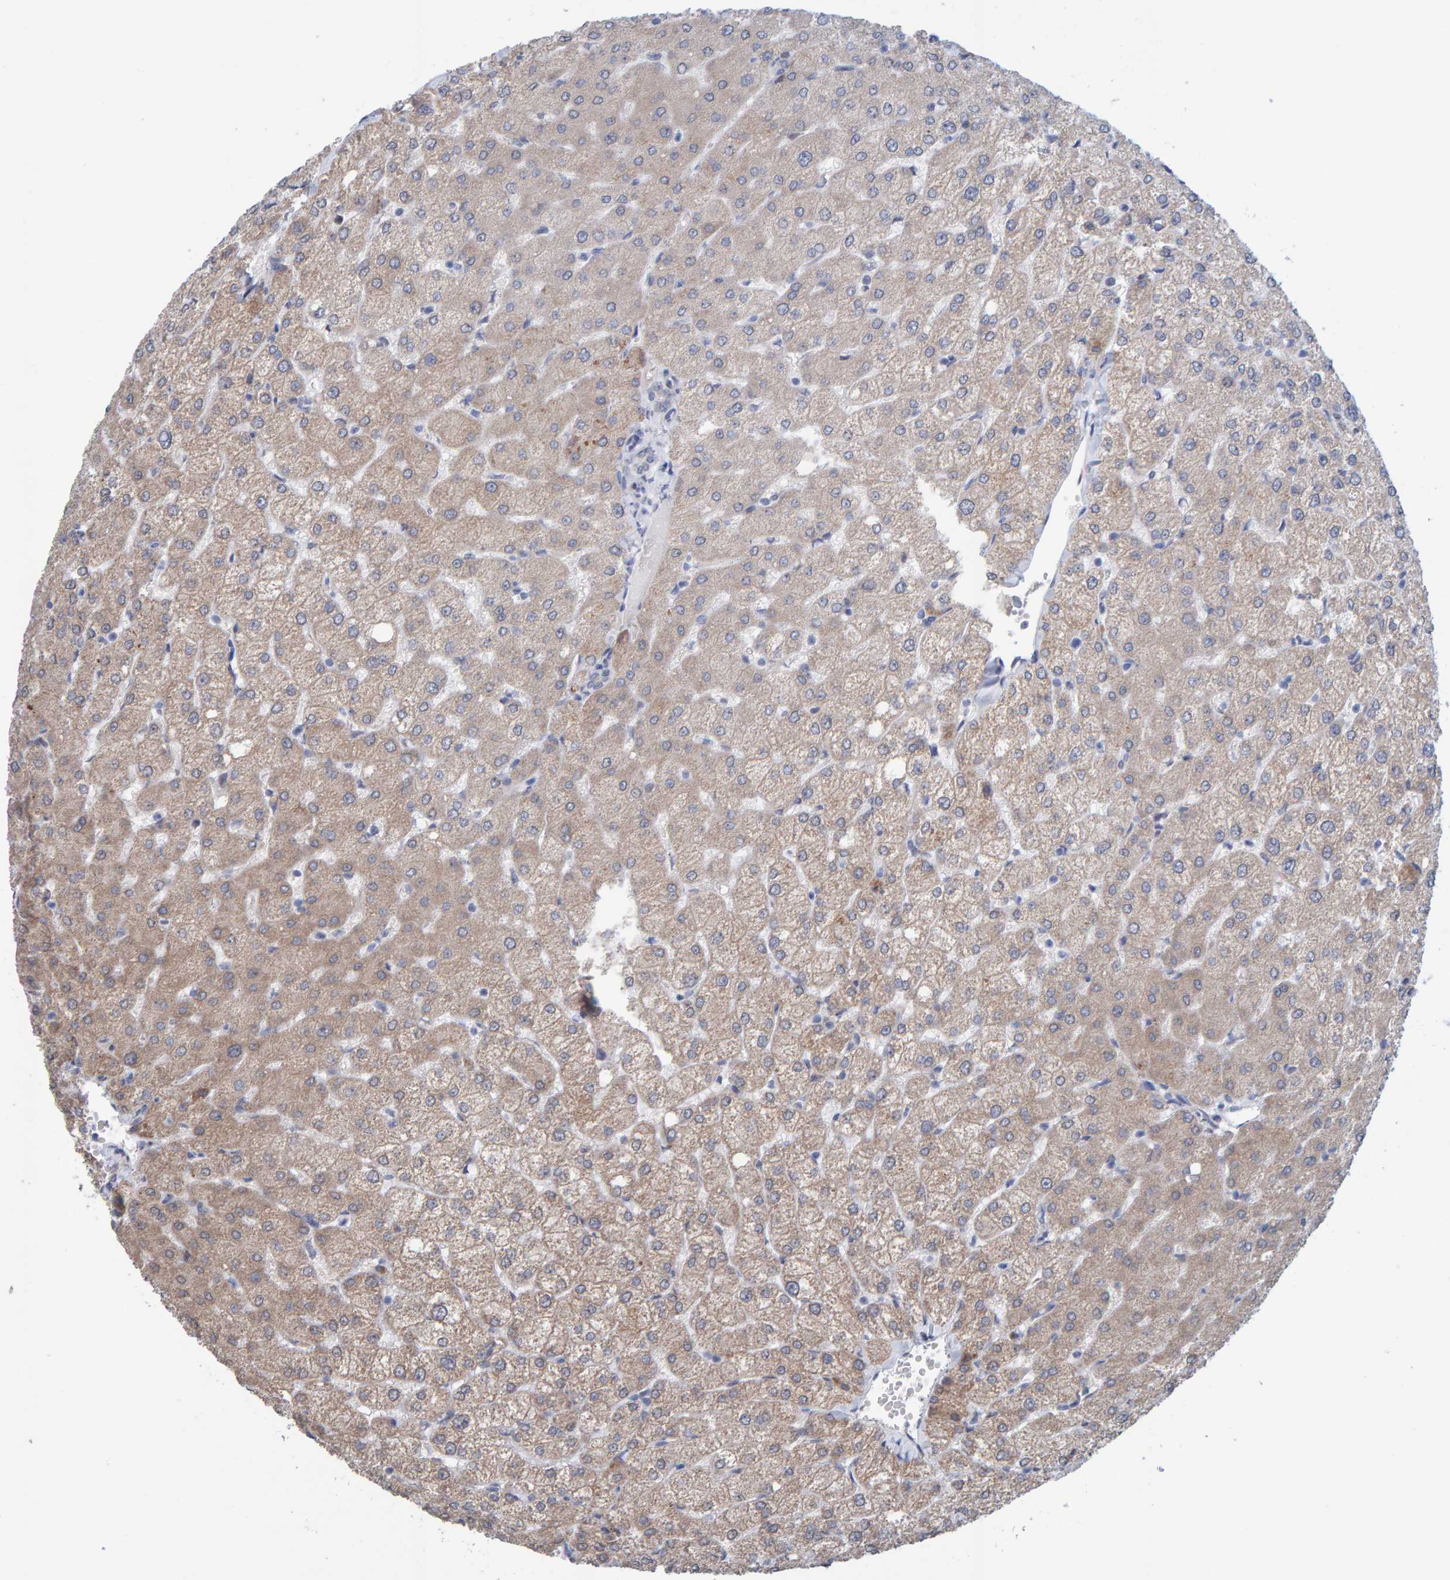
{"staining": {"intensity": "negative", "quantity": "none", "location": "none"}, "tissue": "liver", "cell_type": "Cholangiocytes", "image_type": "normal", "snomed": [{"axis": "morphology", "description": "Normal tissue, NOS"}, {"axis": "topography", "description": "Liver"}], "caption": "The IHC micrograph has no significant positivity in cholangiocytes of liver.", "gene": "USP43", "patient": {"sex": "female", "age": 54}}